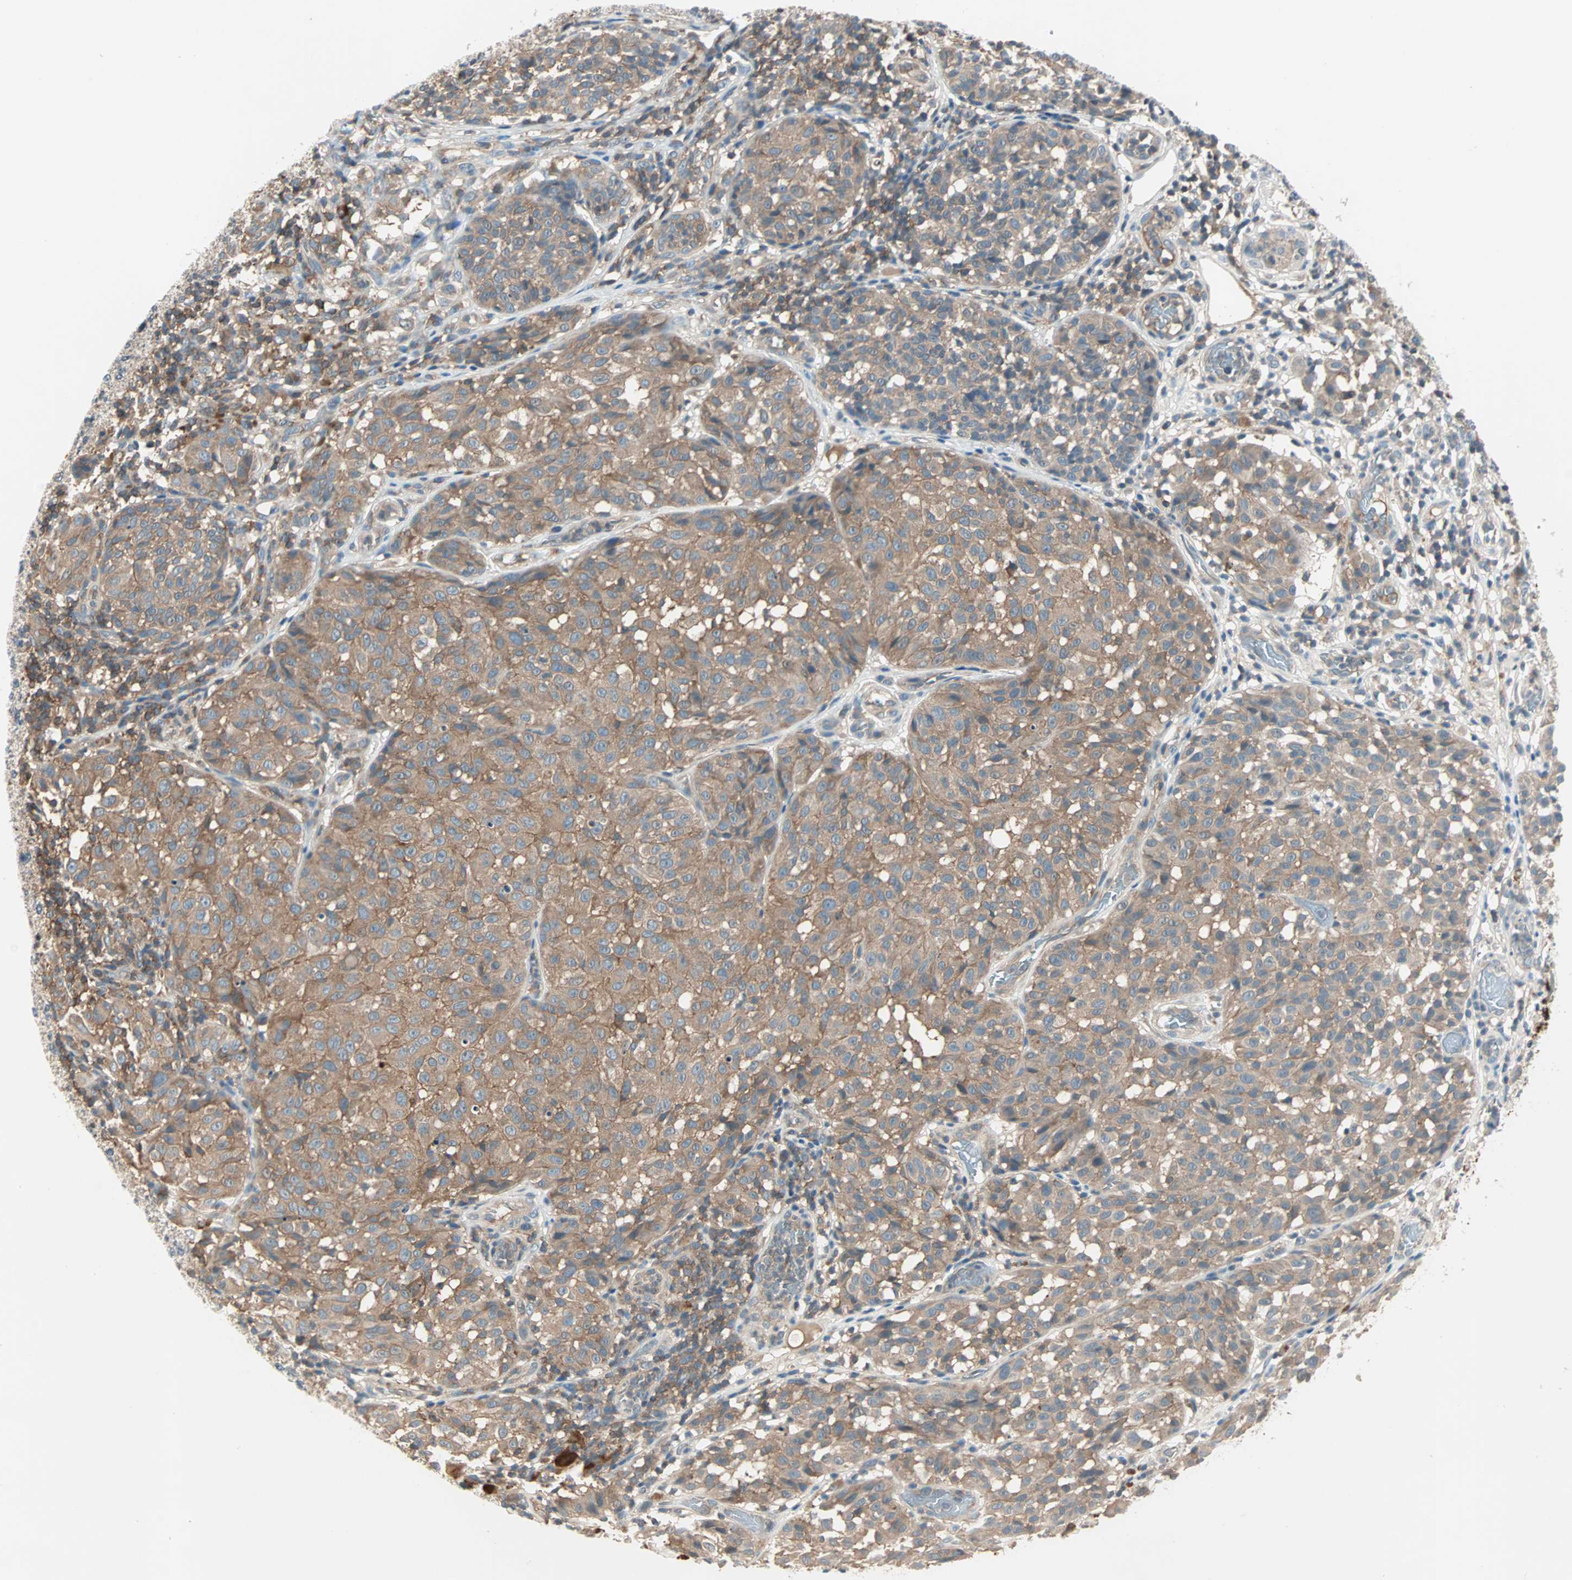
{"staining": {"intensity": "moderate", "quantity": ">75%", "location": "cytoplasmic/membranous"}, "tissue": "melanoma", "cell_type": "Tumor cells", "image_type": "cancer", "snomed": [{"axis": "morphology", "description": "Malignant melanoma, NOS"}, {"axis": "topography", "description": "Skin"}], "caption": "Immunohistochemistry (IHC) histopathology image of neoplastic tissue: human melanoma stained using IHC reveals medium levels of moderate protein expression localized specifically in the cytoplasmic/membranous of tumor cells, appearing as a cytoplasmic/membranous brown color.", "gene": "TEC", "patient": {"sex": "female", "age": 46}}